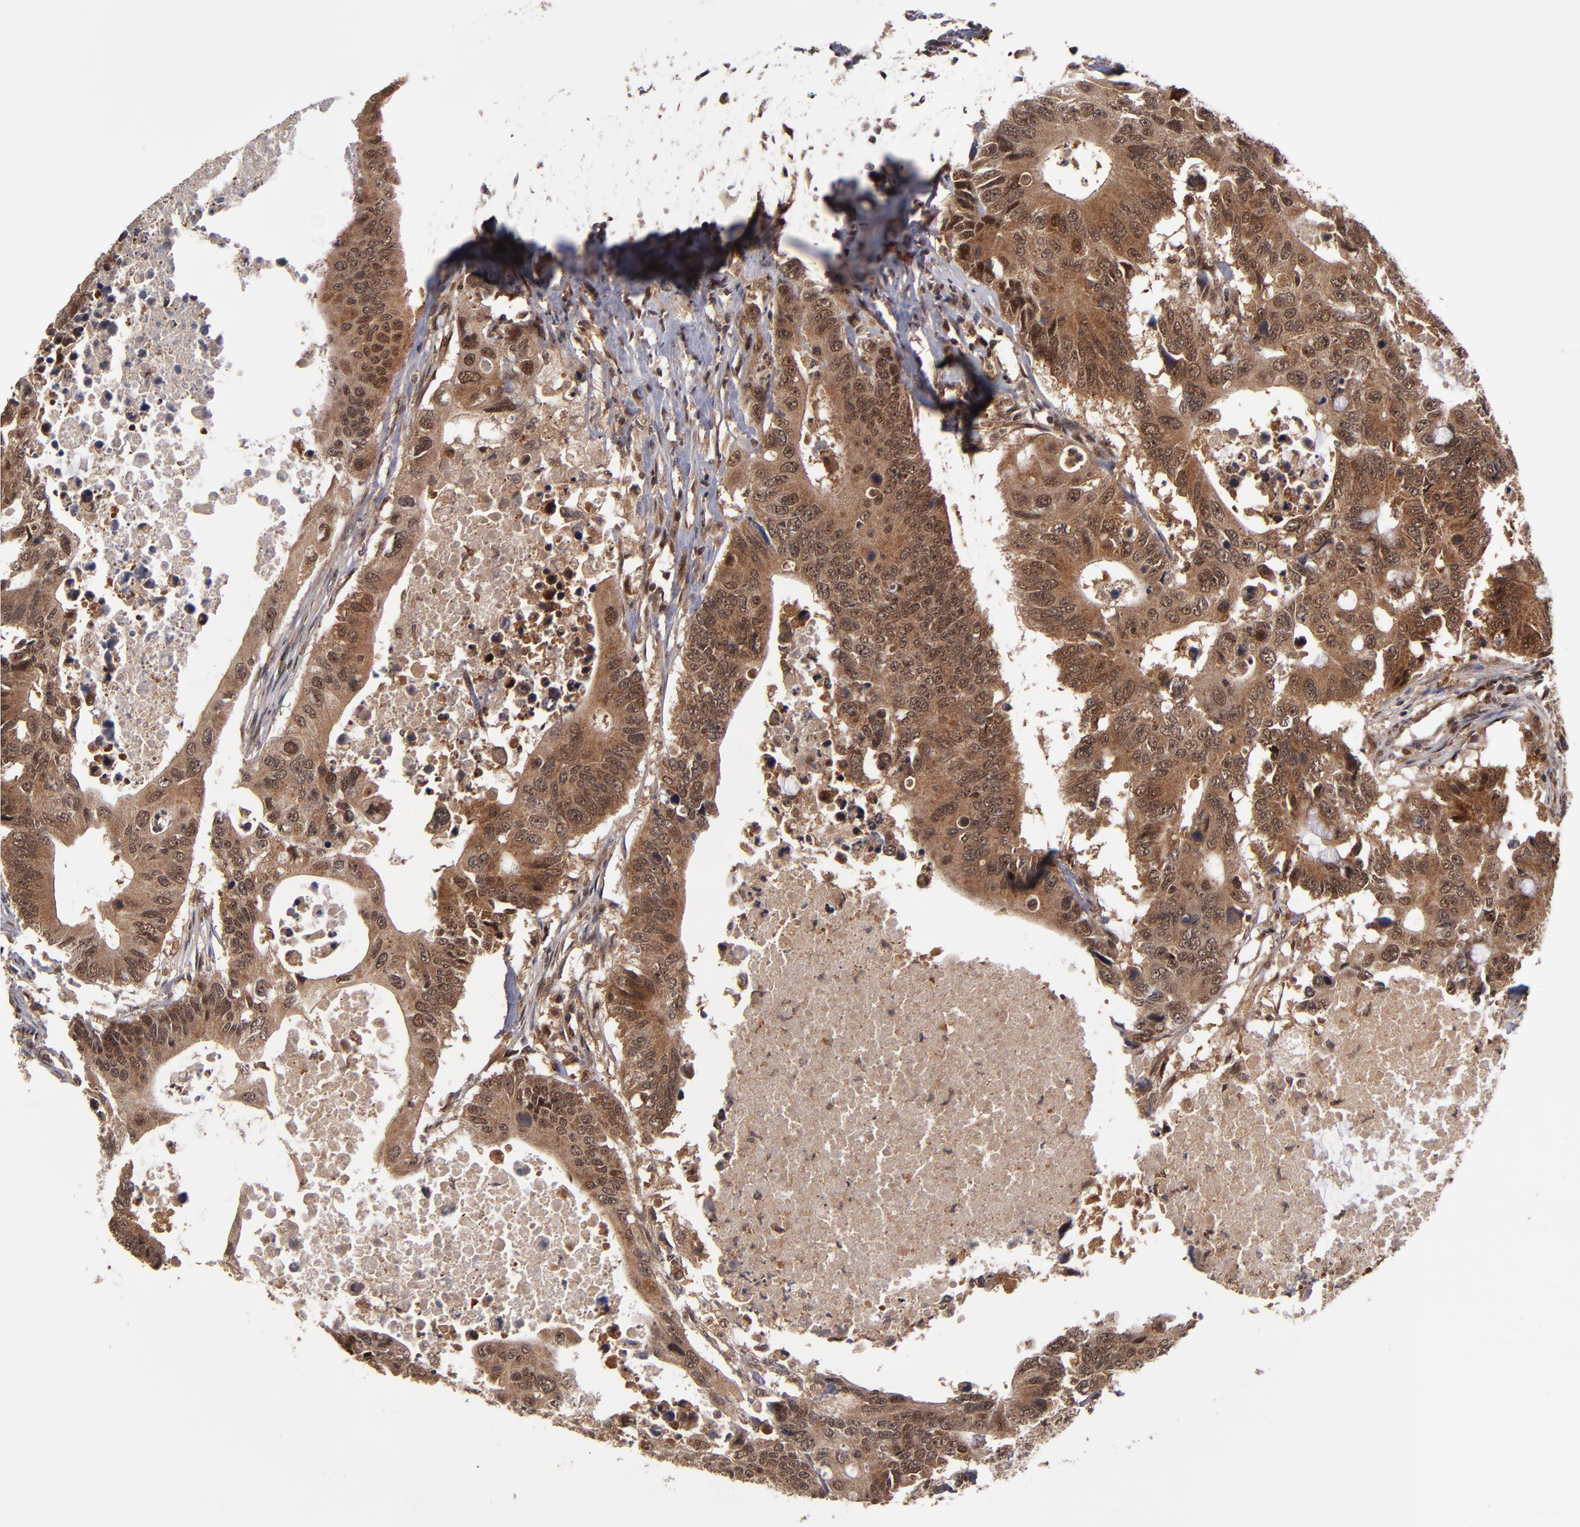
{"staining": {"intensity": "moderate", "quantity": ">75%", "location": "cytoplasmic/membranous,nuclear"}, "tissue": "colorectal cancer", "cell_type": "Tumor cells", "image_type": "cancer", "snomed": [{"axis": "morphology", "description": "Adenocarcinoma, NOS"}, {"axis": "topography", "description": "Colon"}], "caption": "IHC of human colorectal cancer (adenocarcinoma) displays medium levels of moderate cytoplasmic/membranous and nuclear expression in about >75% of tumor cells.", "gene": "CUL5", "patient": {"sex": "male", "age": 71}}